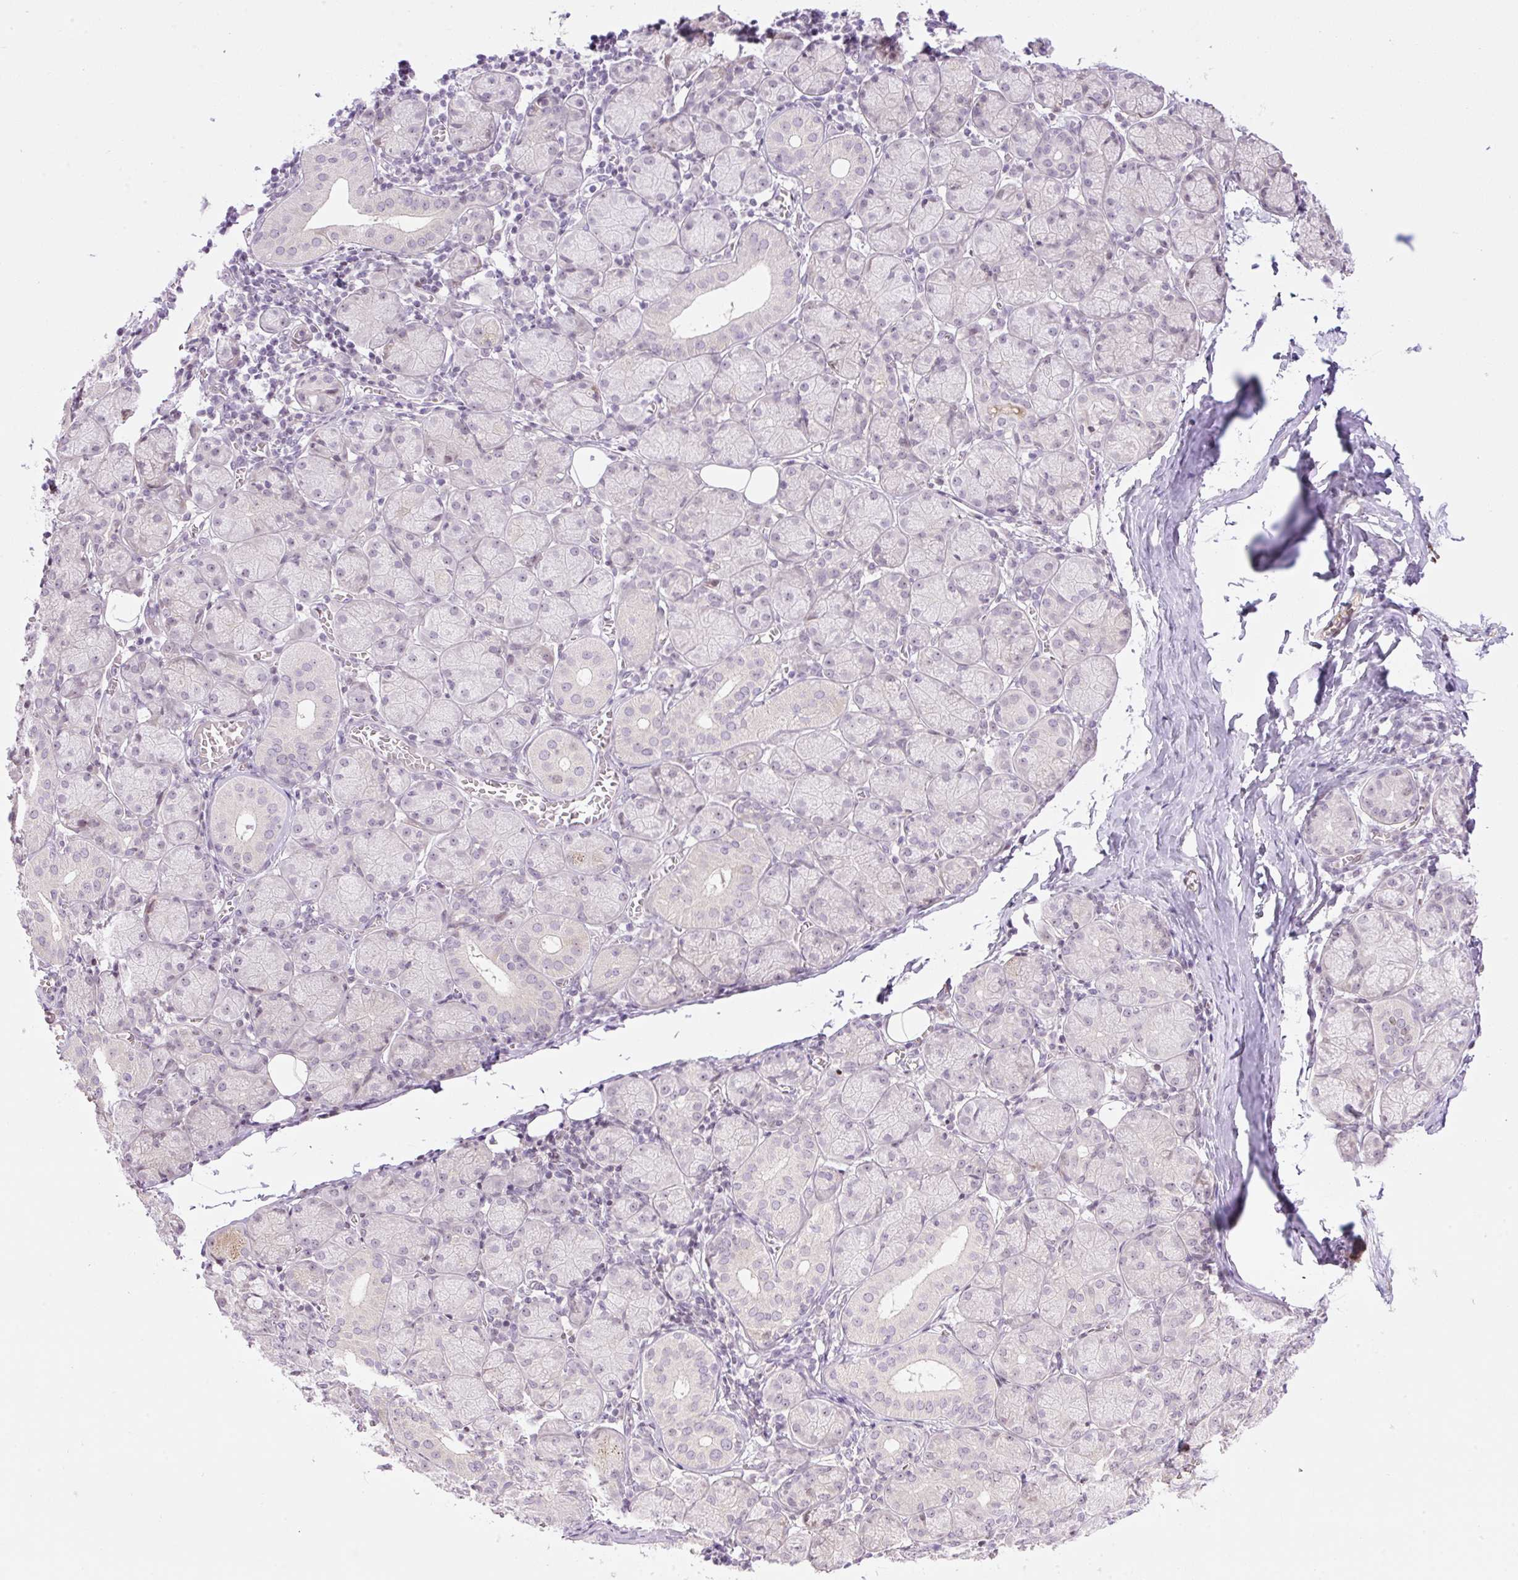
{"staining": {"intensity": "weak", "quantity": "25%-75%", "location": "nuclear"}, "tissue": "salivary gland", "cell_type": "Glandular cells", "image_type": "normal", "snomed": [{"axis": "morphology", "description": "Normal tissue, NOS"}, {"axis": "topography", "description": "Salivary gland"}], "caption": "Human salivary gland stained with a protein marker displays weak staining in glandular cells.", "gene": "ENSG00000268750", "patient": {"sex": "female", "age": 24}}